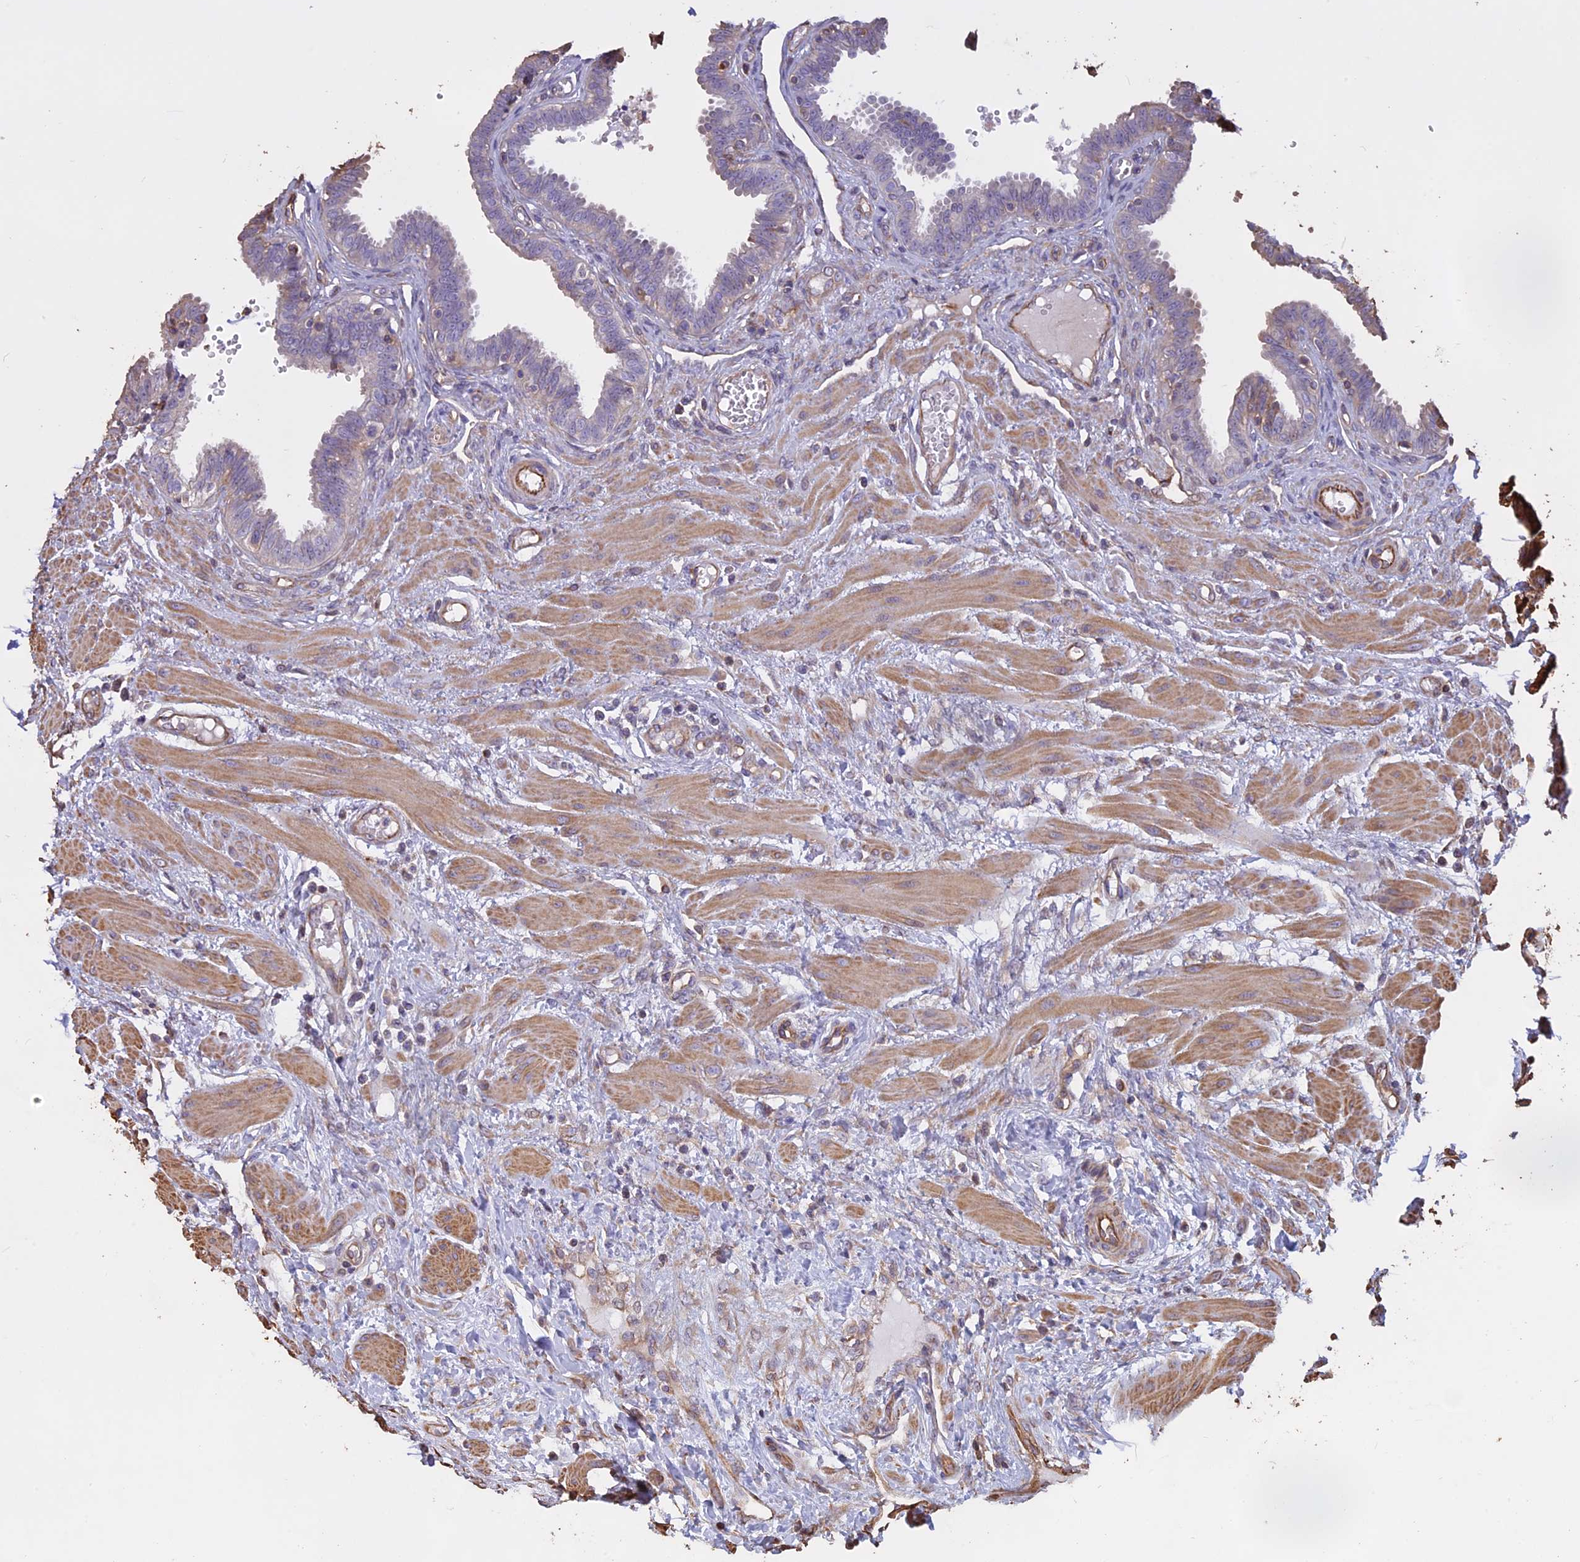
{"staining": {"intensity": "weak", "quantity": "25%-75%", "location": "cytoplasmic/membranous"}, "tissue": "fallopian tube", "cell_type": "Glandular cells", "image_type": "normal", "snomed": [{"axis": "morphology", "description": "Normal tissue, NOS"}, {"axis": "topography", "description": "Fallopian tube"}], "caption": "High-power microscopy captured an IHC image of unremarkable fallopian tube, revealing weak cytoplasmic/membranous positivity in approximately 25%-75% of glandular cells.", "gene": "CCDC148", "patient": {"sex": "female", "age": 32}}